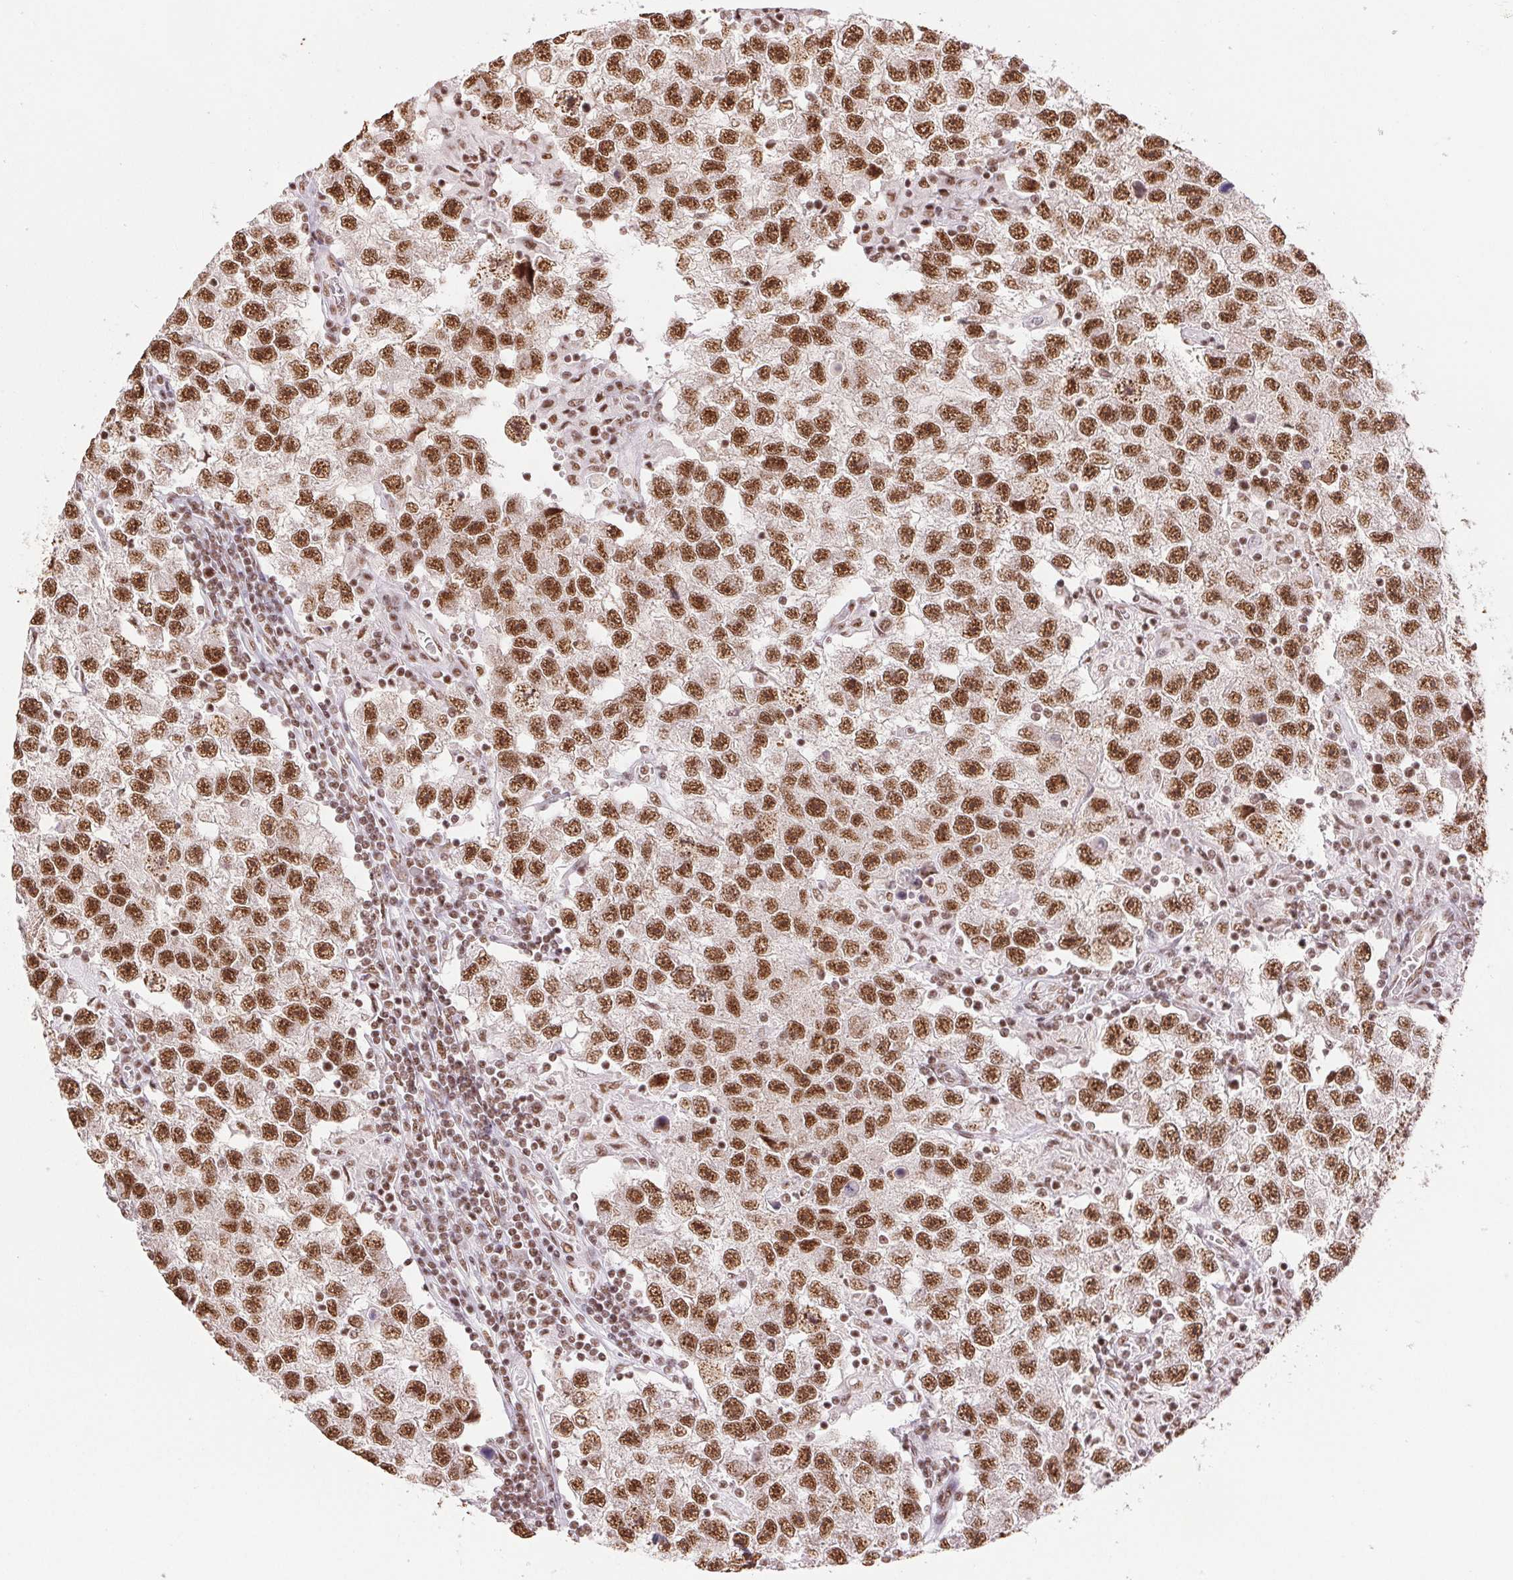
{"staining": {"intensity": "strong", "quantity": ">75%", "location": "nuclear"}, "tissue": "testis cancer", "cell_type": "Tumor cells", "image_type": "cancer", "snomed": [{"axis": "morphology", "description": "Seminoma, NOS"}, {"axis": "topography", "description": "Testis"}], "caption": "A high-resolution histopathology image shows IHC staining of testis cancer (seminoma), which displays strong nuclear positivity in about >75% of tumor cells.", "gene": "IK", "patient": {"sex": "male", "age": 26}}